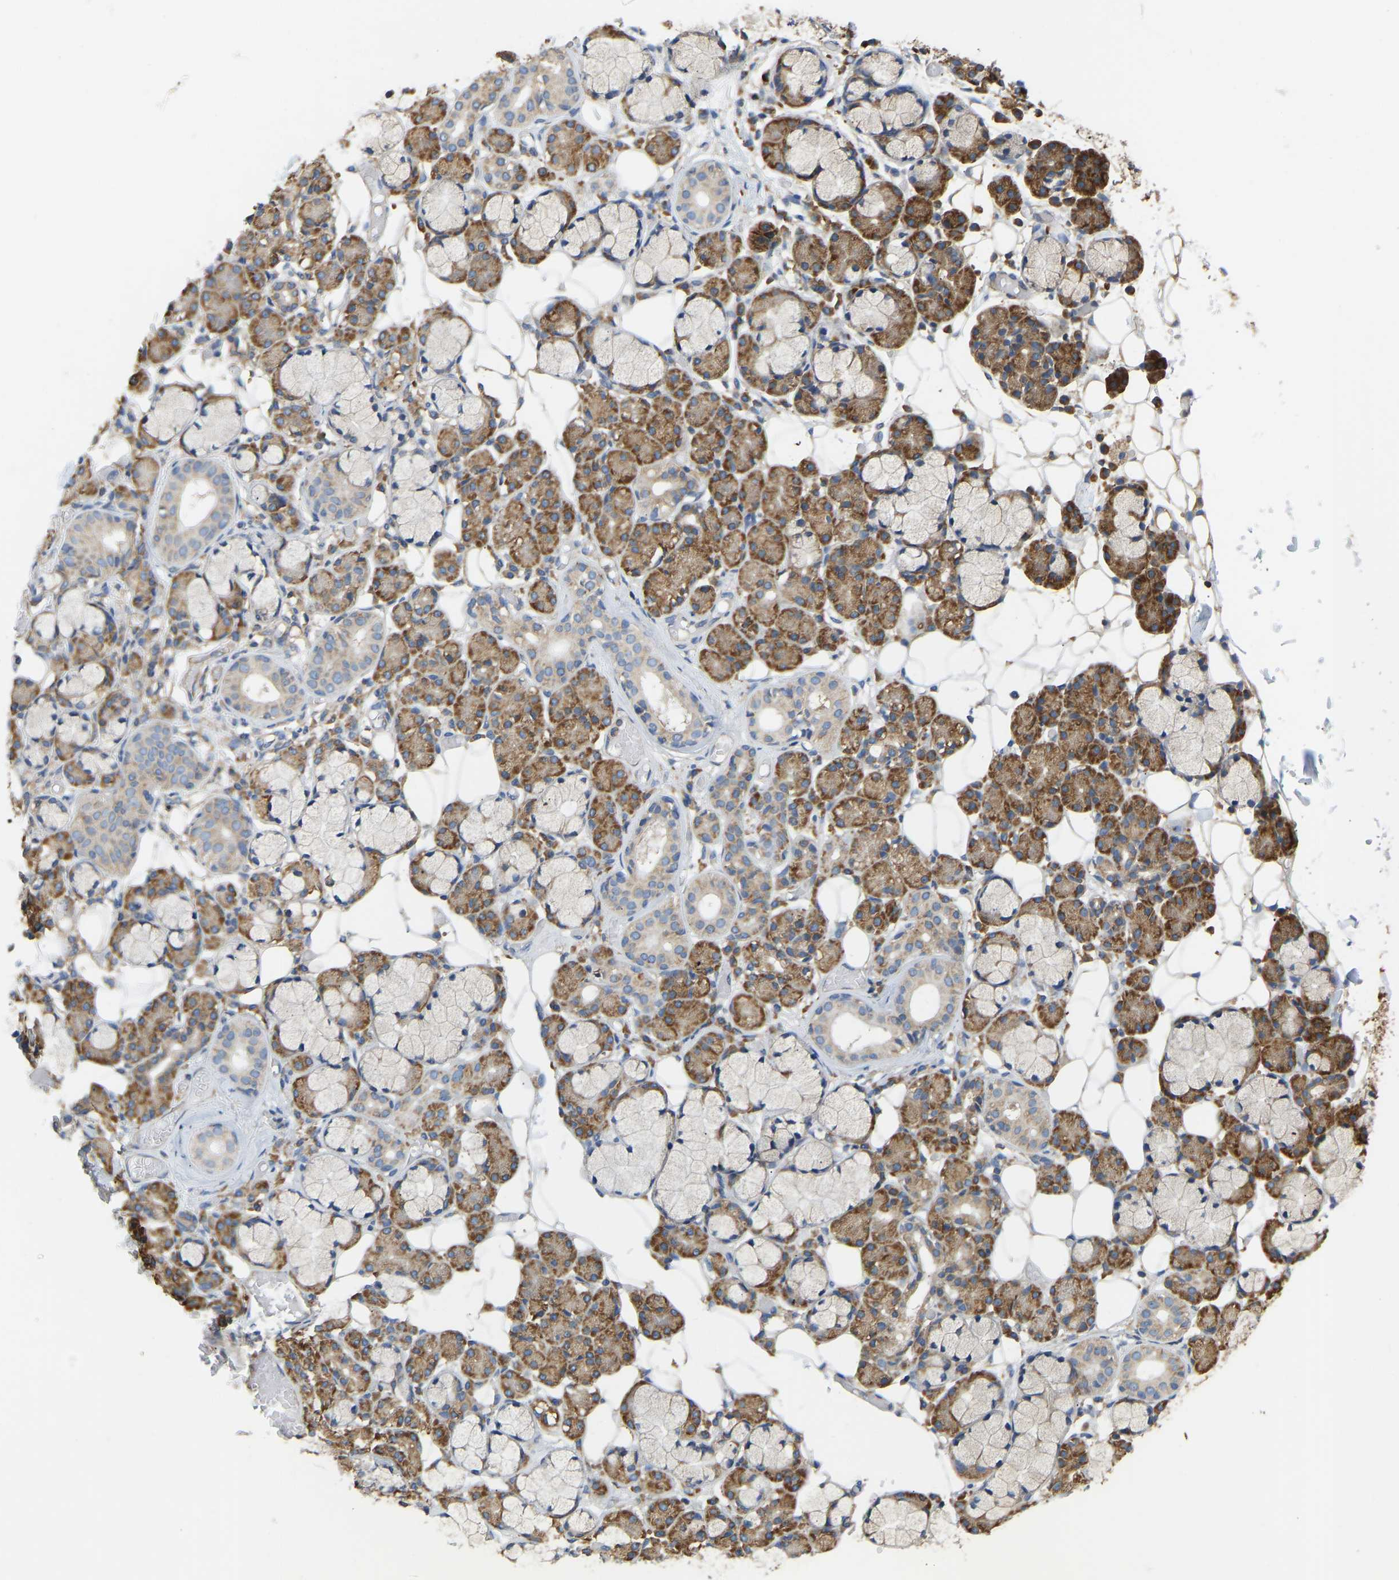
{"staining": {"intensity": "moderate", "quantity": ">75%", "location": "cytoplasmic/membranous"}, "tissue": "salivary gland", "cell_type": "Glandular cells", "image_type": "normal", "snomed": [{"axis": "morphology", "description": "Normal tissue, NOS"}, {"axis": "topography", "description": "Salivary gland"}], "caption": "Protein analysis of unremarkable salivary gland reveals moderate cytoplasmic/membranous expression in approximately >75% of glandular cells.", "gene": "RPS6KB2", "patient": {"sex": "male", "age": 63}}